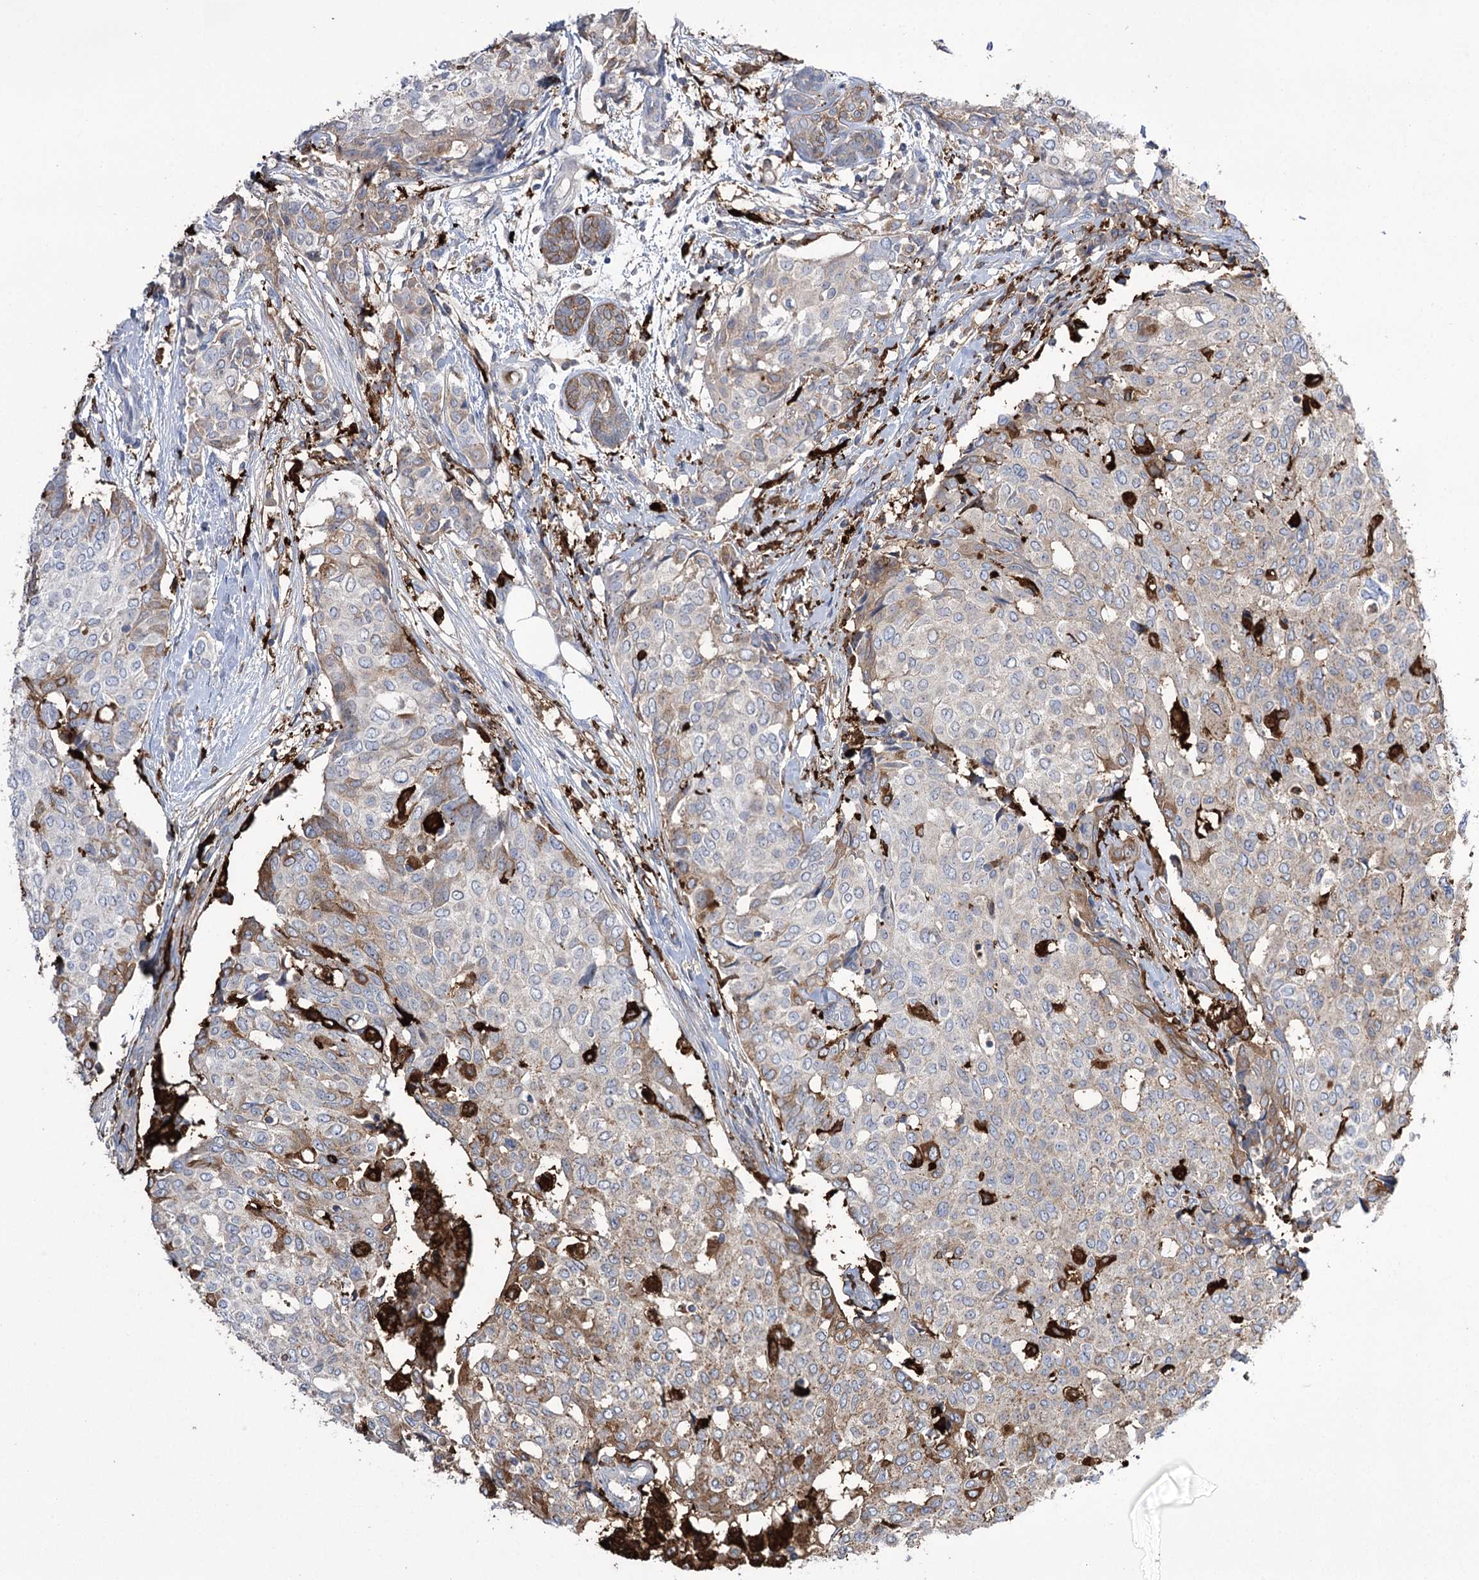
{"staining": {"intensity": "weak", "quantity": "<25%", "location": "cytoplasmic/membranous"}, "tissue": "breast cancer", "cell_type": "Tumor cells", "image_type": "cancer", "snomed": [{"axis": "morphology", "description": "Lobular carcinoma"}, {"axis": "topography", "description": "Breast"}], "caption": "Protein analysis of breast lobular carcinoma shows no significant staining in tumor cells.", "gene": "ZNF622", "patient": {"sex": "female", "age": 51}}